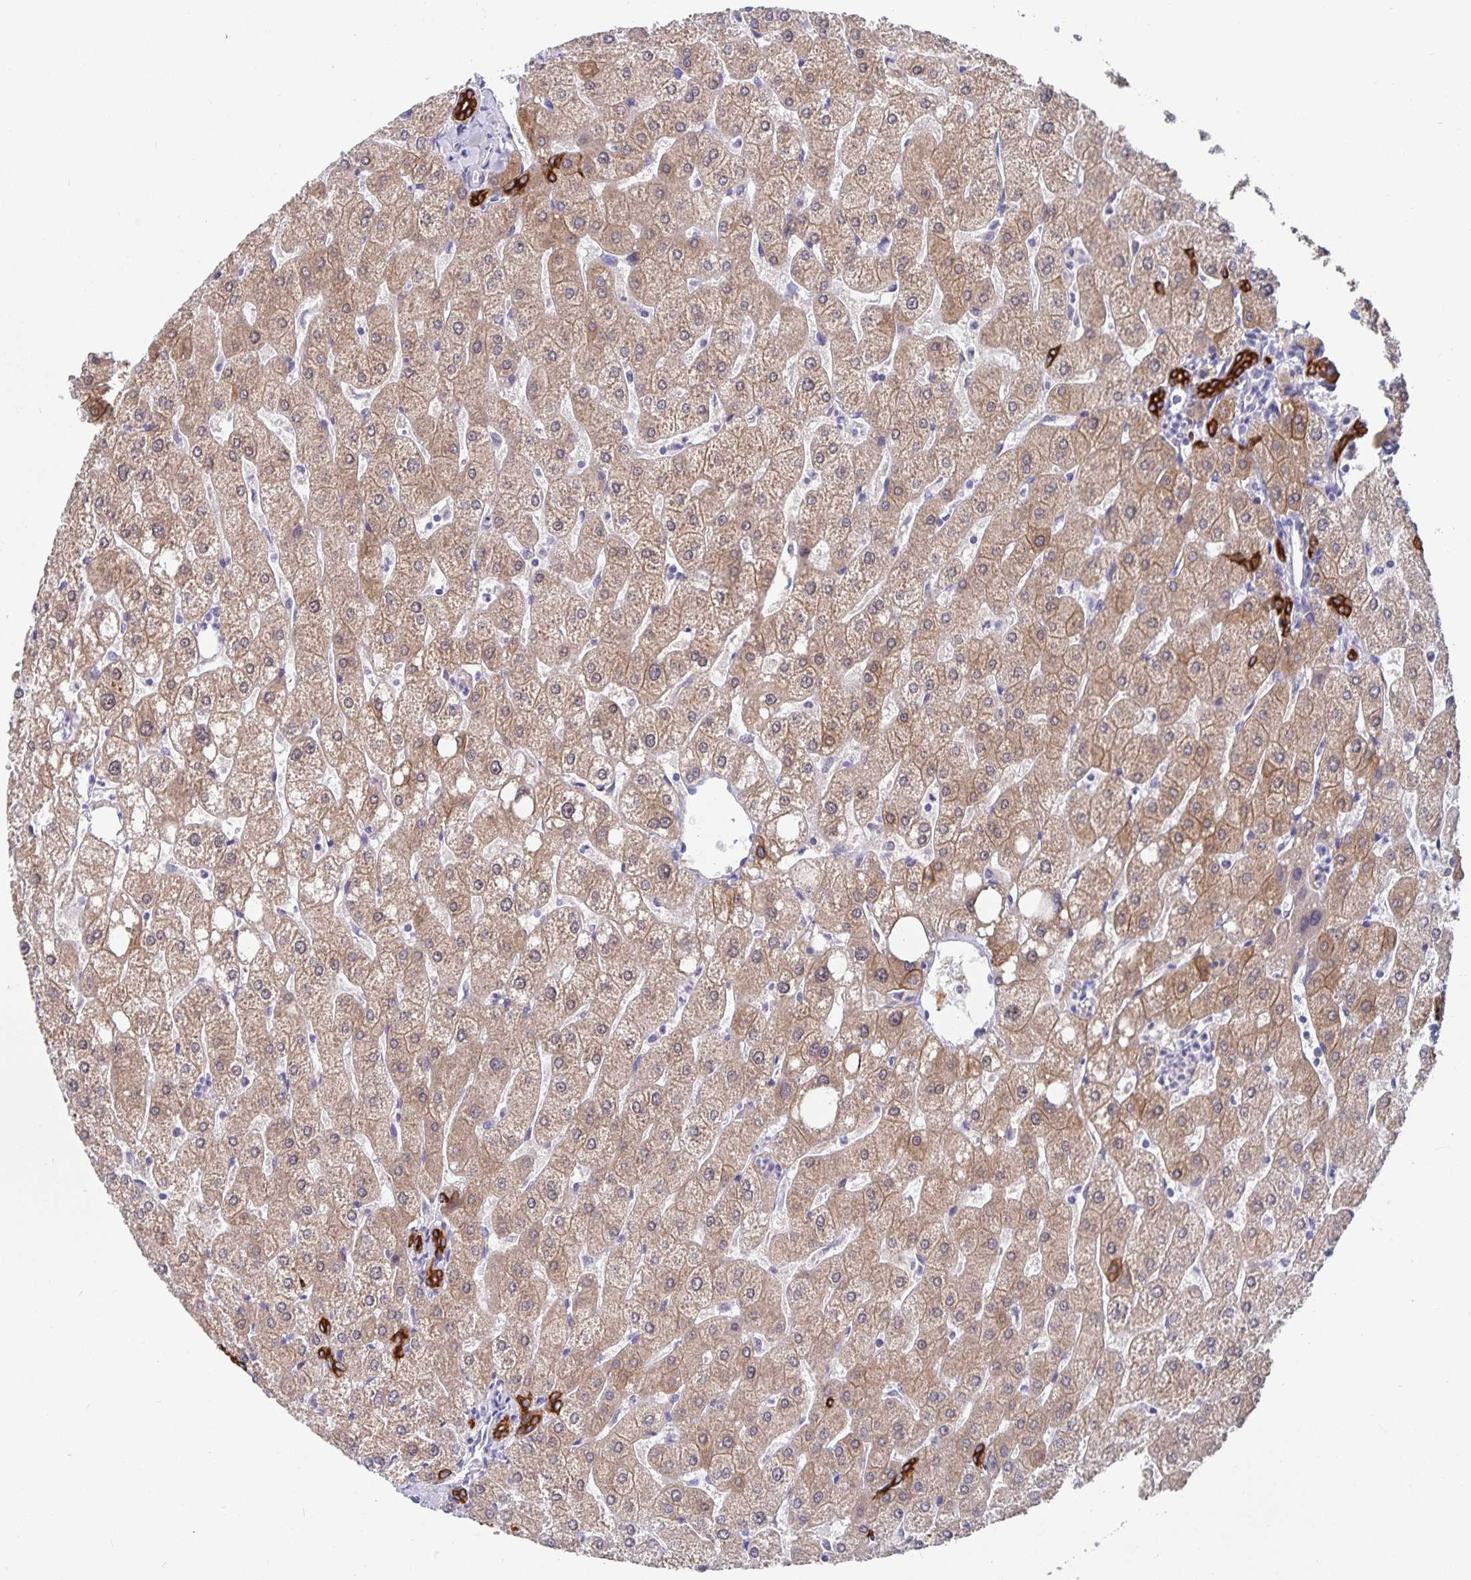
{"staining": {"intensity": "strong", "quantity": "25%-75%", "location": "cytoplasmic/membranous"}, "tissue": "liver", "cell_type": "Cholangiocytes", "image_type": "normal", "snomed": [{"axis": "morphology", "description": "Normal tissue, NOS"}, {"axis": "topography", "description": "Liver"}], "caption": "Liver stained with a protein marker displays strong staining in cholangiocytes.", "gene": "ZIK1", "patient": {"sex": "male", "age": 67}}